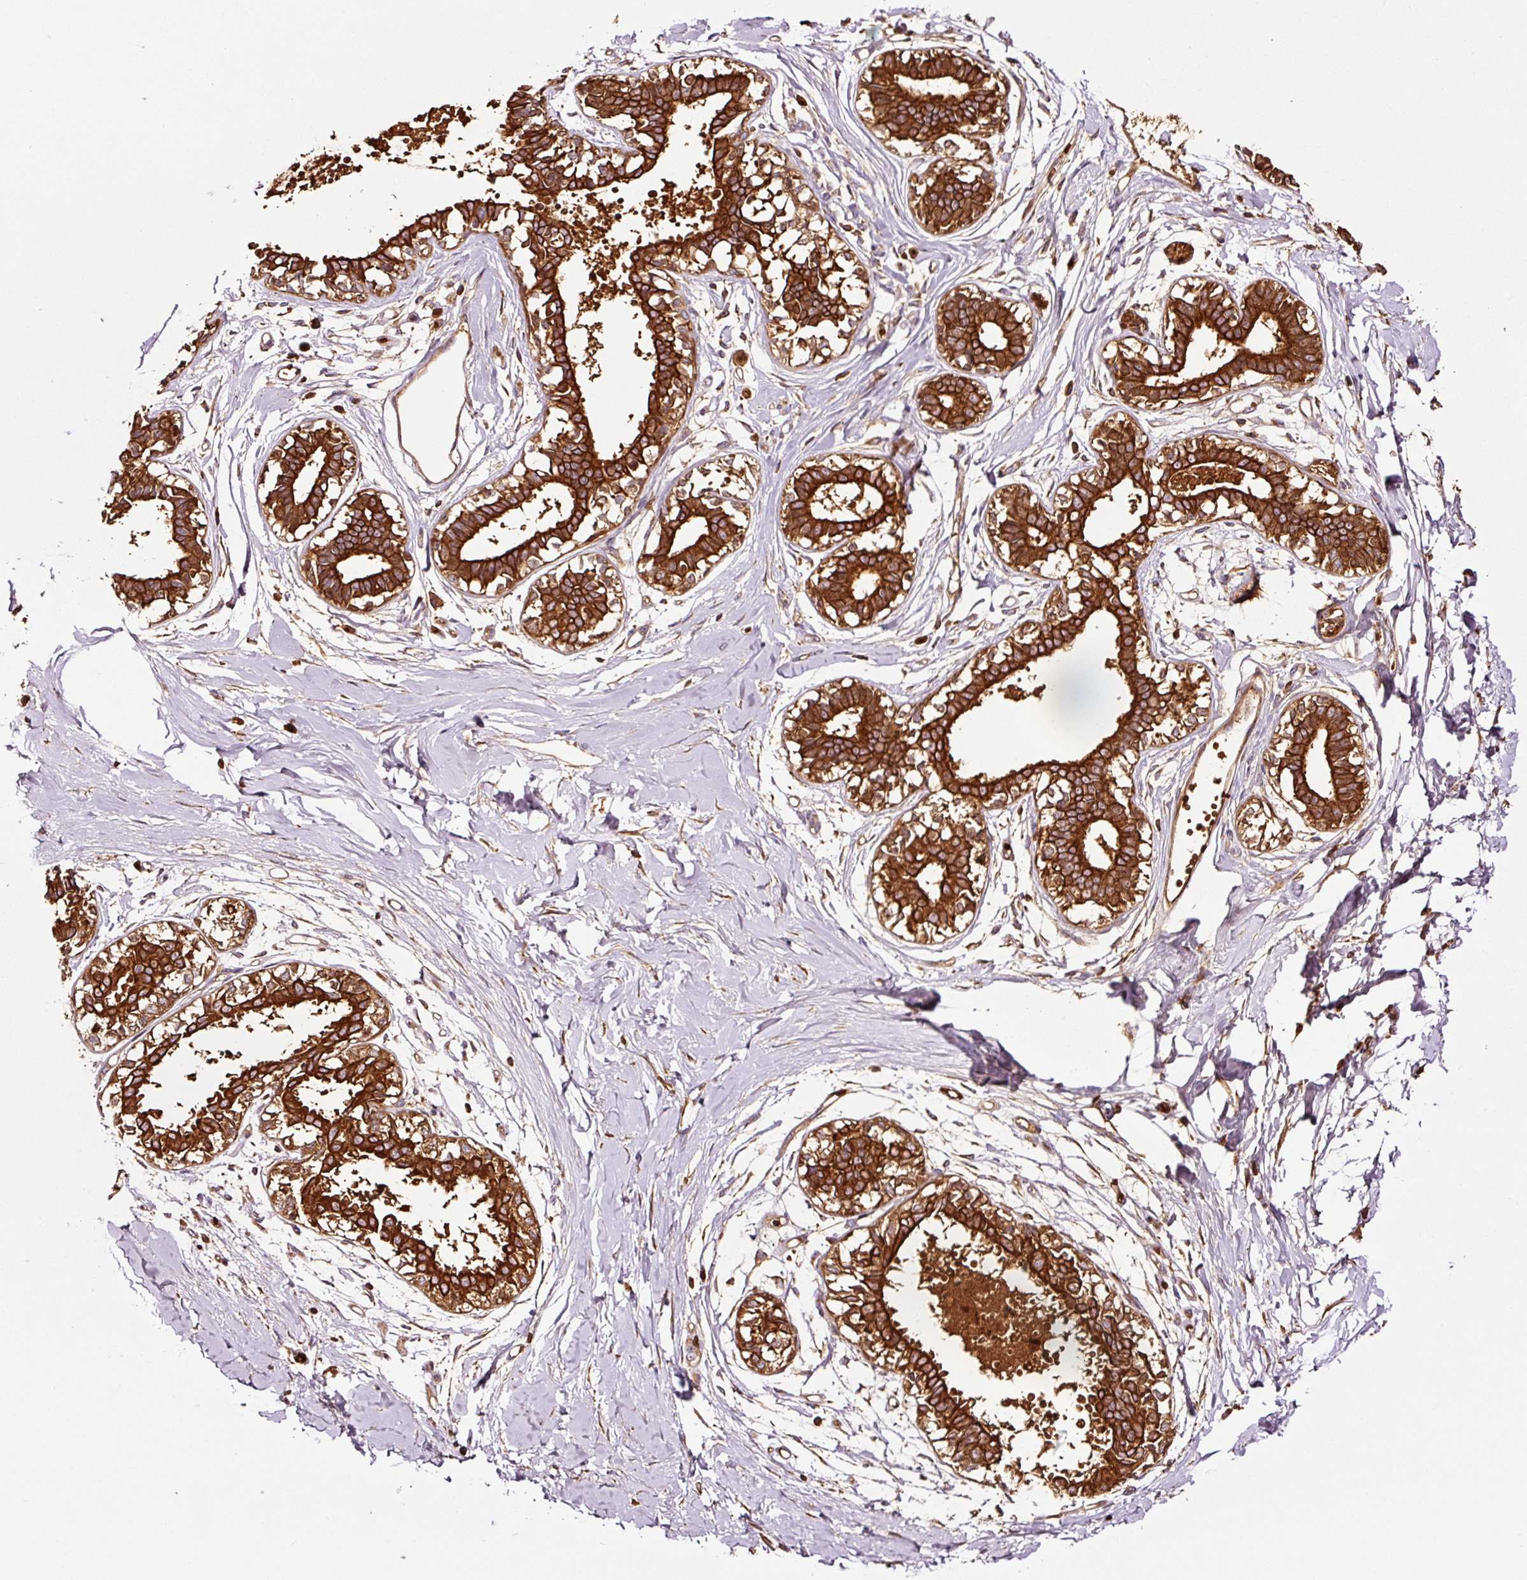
{"staining": {"intensity": "moderate", "quantity": ">75%", "location": "cytoplasmic/membranous"}, "tissue": "breast", "cell_type": "Adipocytes", "image_type": "normal", "snomed": [{"axis": "morphology", "description": "Normal tissue, NOS"}, {"axis": "topography", "description": "Breast"}], "caption": "Protein analysis of normal breast exhibits moderate cytoplasmic/membranous expression in about >75% of adipocytes. (DAB (3,3'-diaminobenzidine) = brown stain, brightfield microscopy at high magnification).", "gene": "PGLYRP2", "patient": {"sex": "female", "age": 45}}